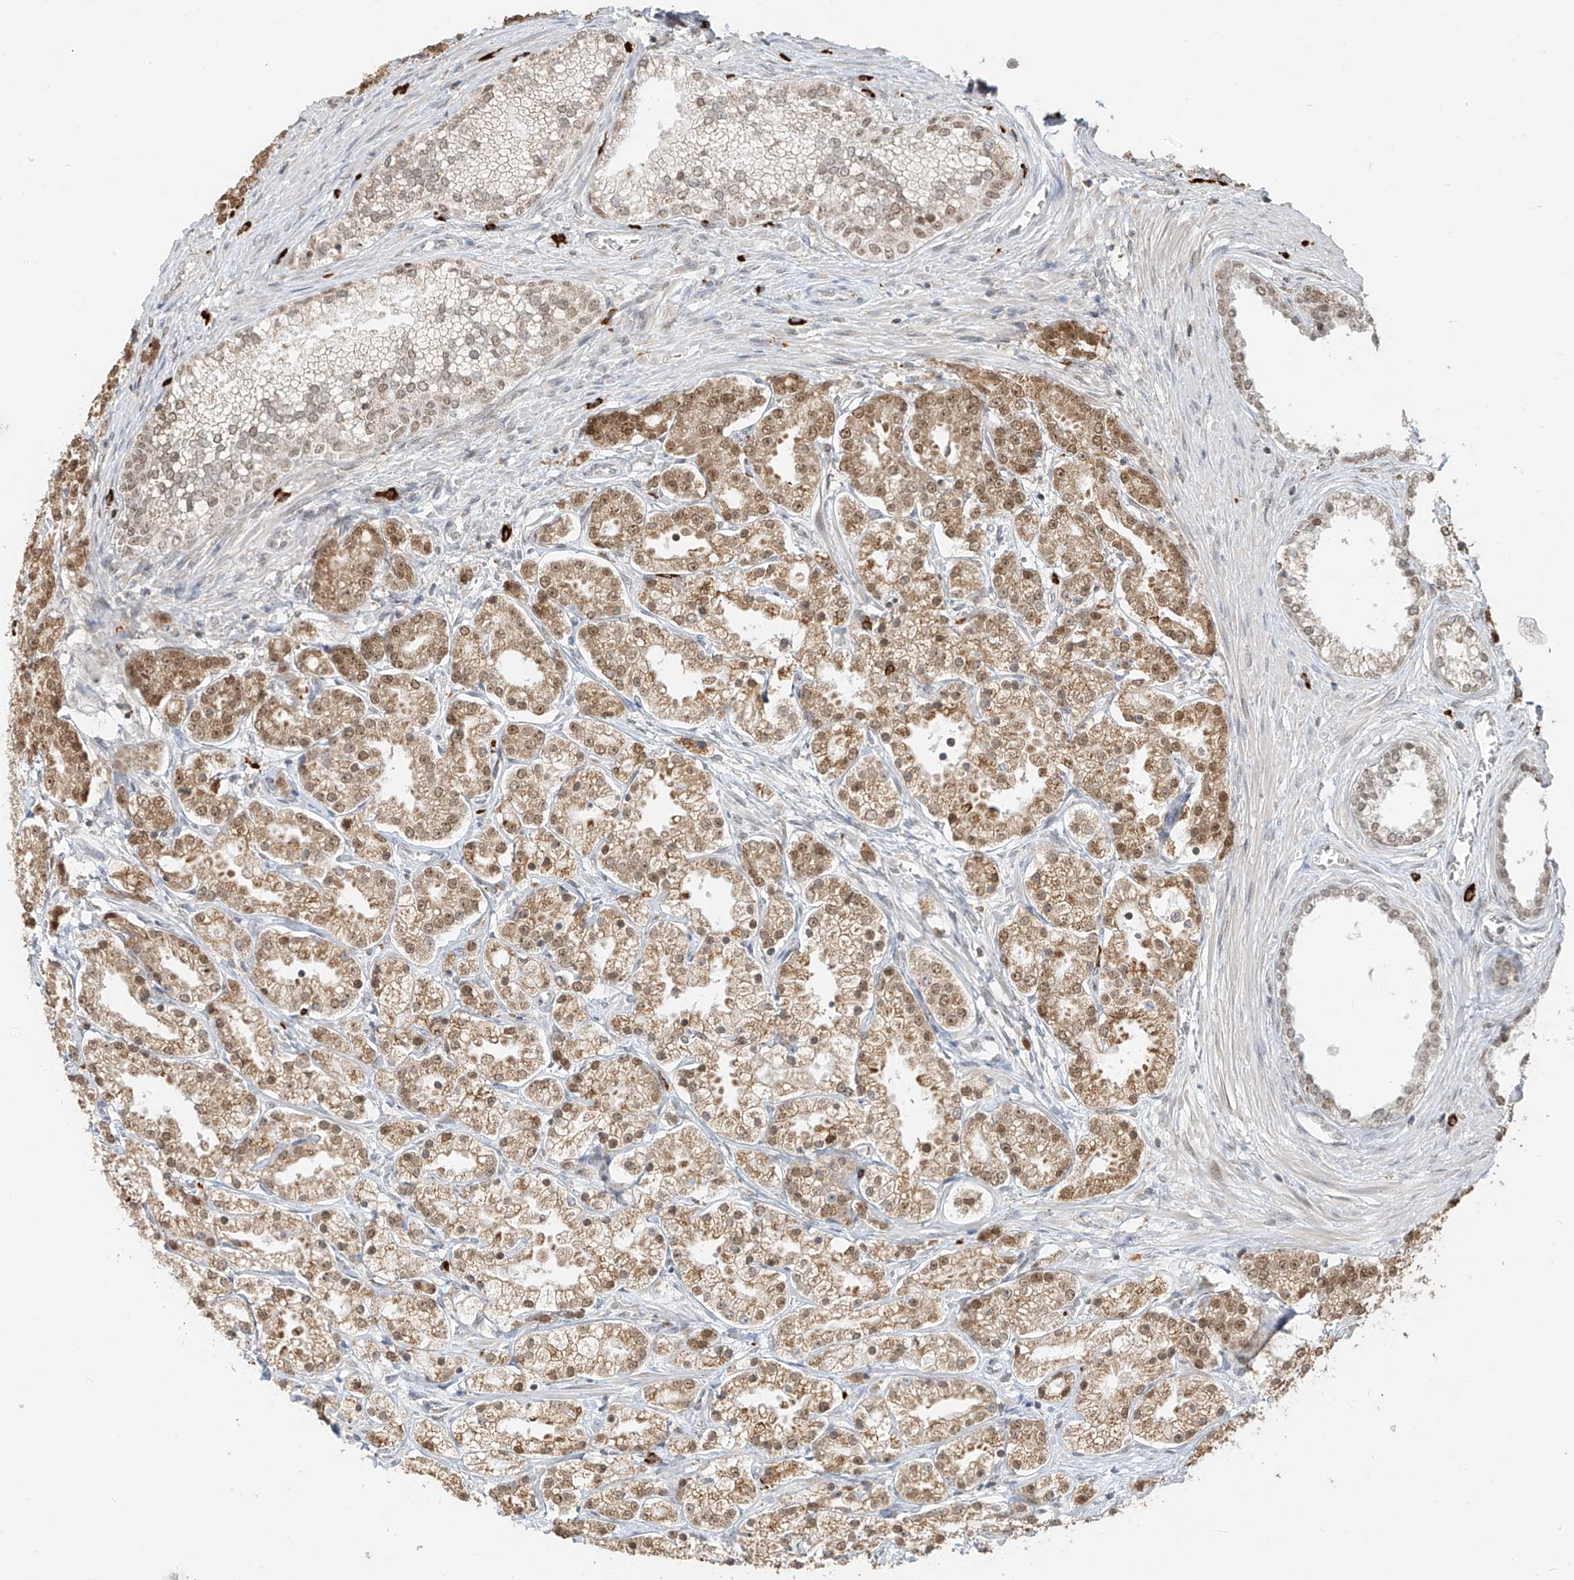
{"staining": {"intensity": "moderate", "quantity": ">75%", "location": "cytoplasmic/membranous,nuclear"}, "tissue": "prostate cancer", "cell_type": "Tumor cells", "image_type": "cancer", "snomed": [{"axis": "morphology", "description": "Adenocarcinoma, High grade"}, {"axis": "topography", "description": "Prostate"}], "caption": "Protein staining shows moderate cytoplasmic/membranous and nuclear positivity in approximately >75% of tumor cells in prostate cancer (high-grade adenocarcinoma). (DAB (3,3'-diaminobenzidine) IHC with brightfield microscopy, high magnification).", "gene": "ZMYM2", "patient": {"sex": "male", "age": 69}}